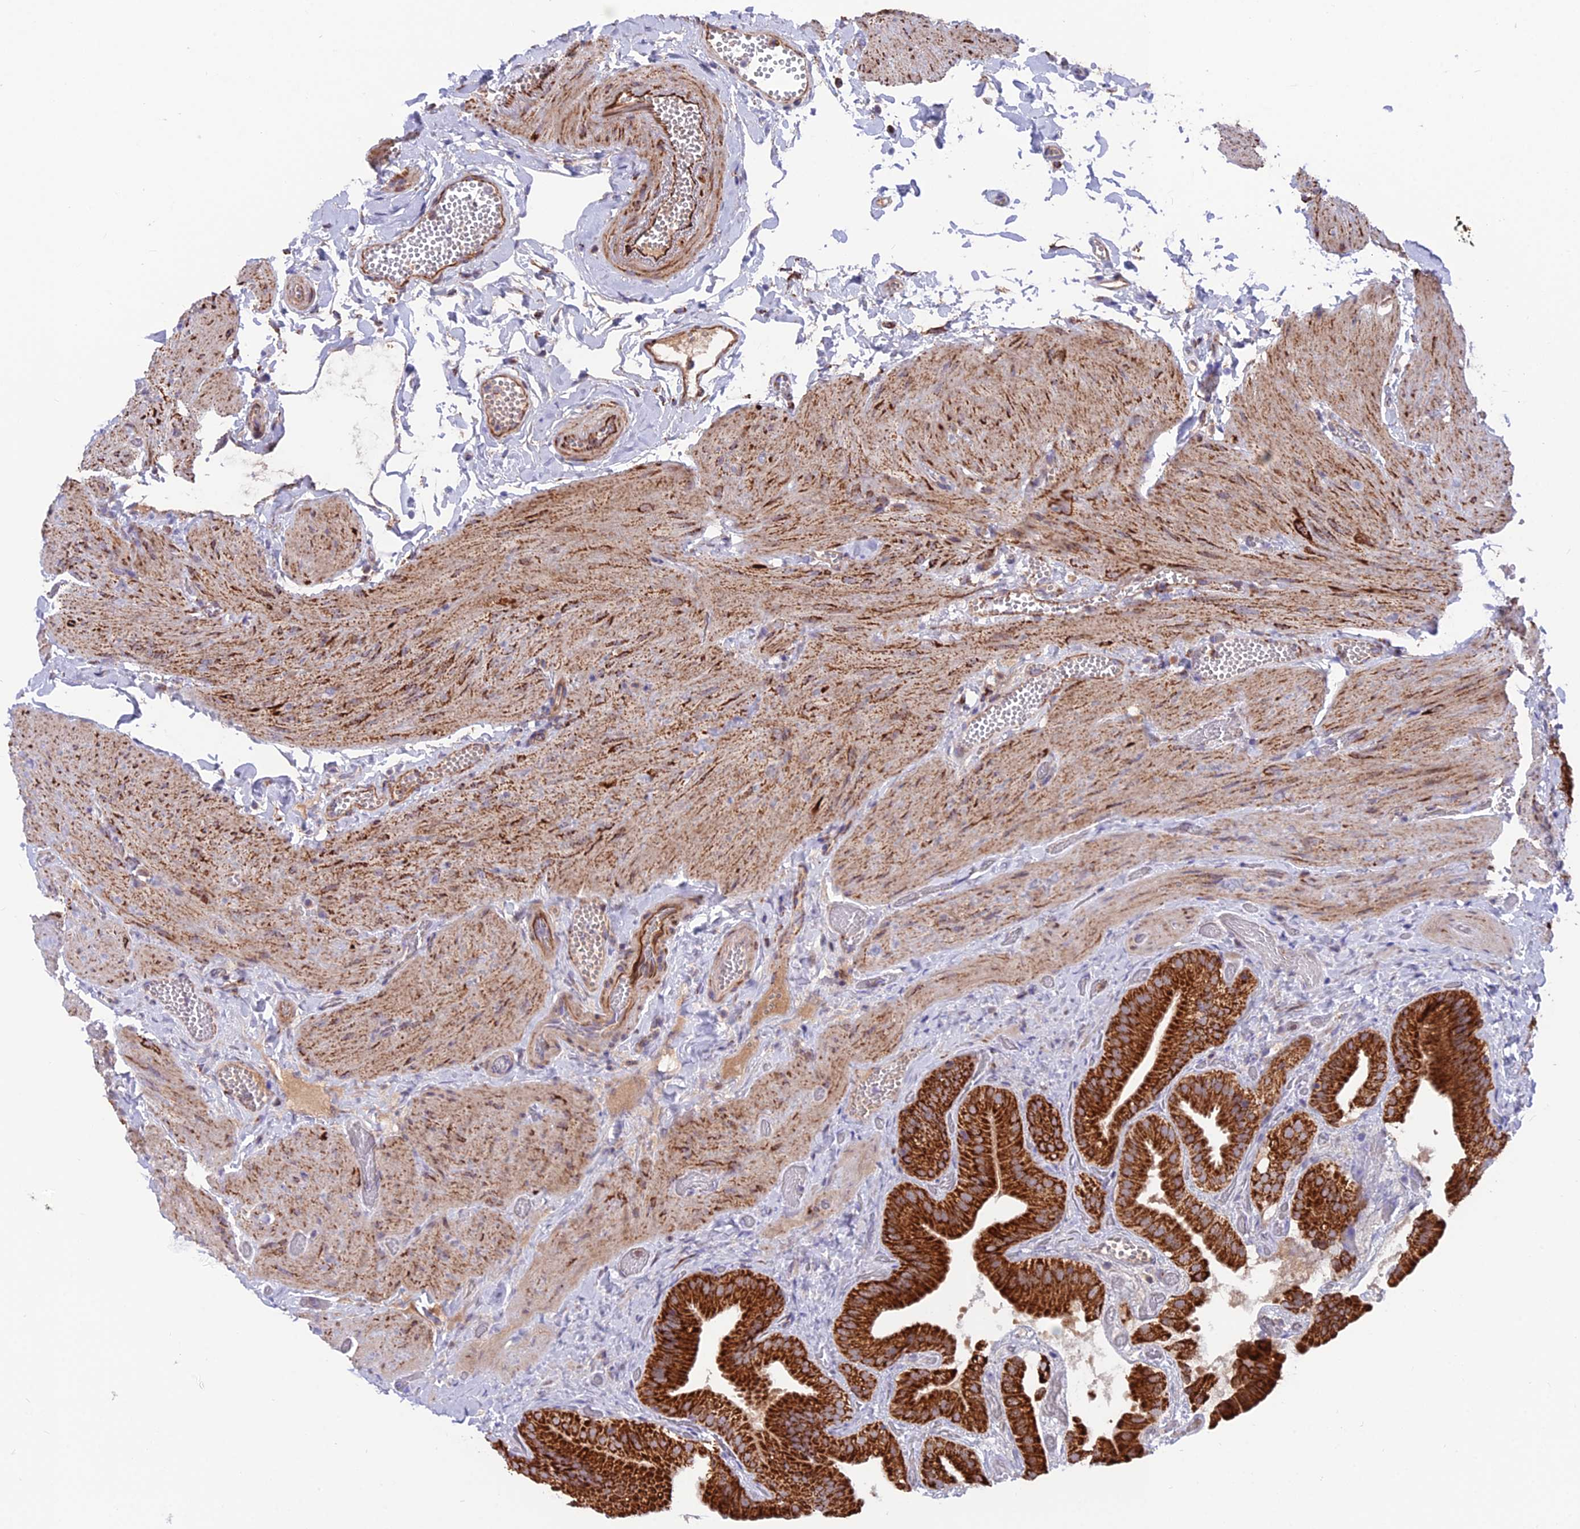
{"staining": {"intensity": "strong", "quantity": ">75%", "location": "cytoplasmic/membranous"}, "tissue": "gallbladder", "cell_type": "Glandular cells", "image_type": "normal", "snomed": [{"axis": "morphology", "description": "Normal tissue, NOS"}, {"axis": "topography", "description": "Gallbladder"}], "caption": "A high amount of strong cytoplasmic/membranous positivity is appreciated in about >75% of glandular cells in normal gallbladder.", "gene": "TIGD6", "patient": {"sex": "female", "age": 64}}